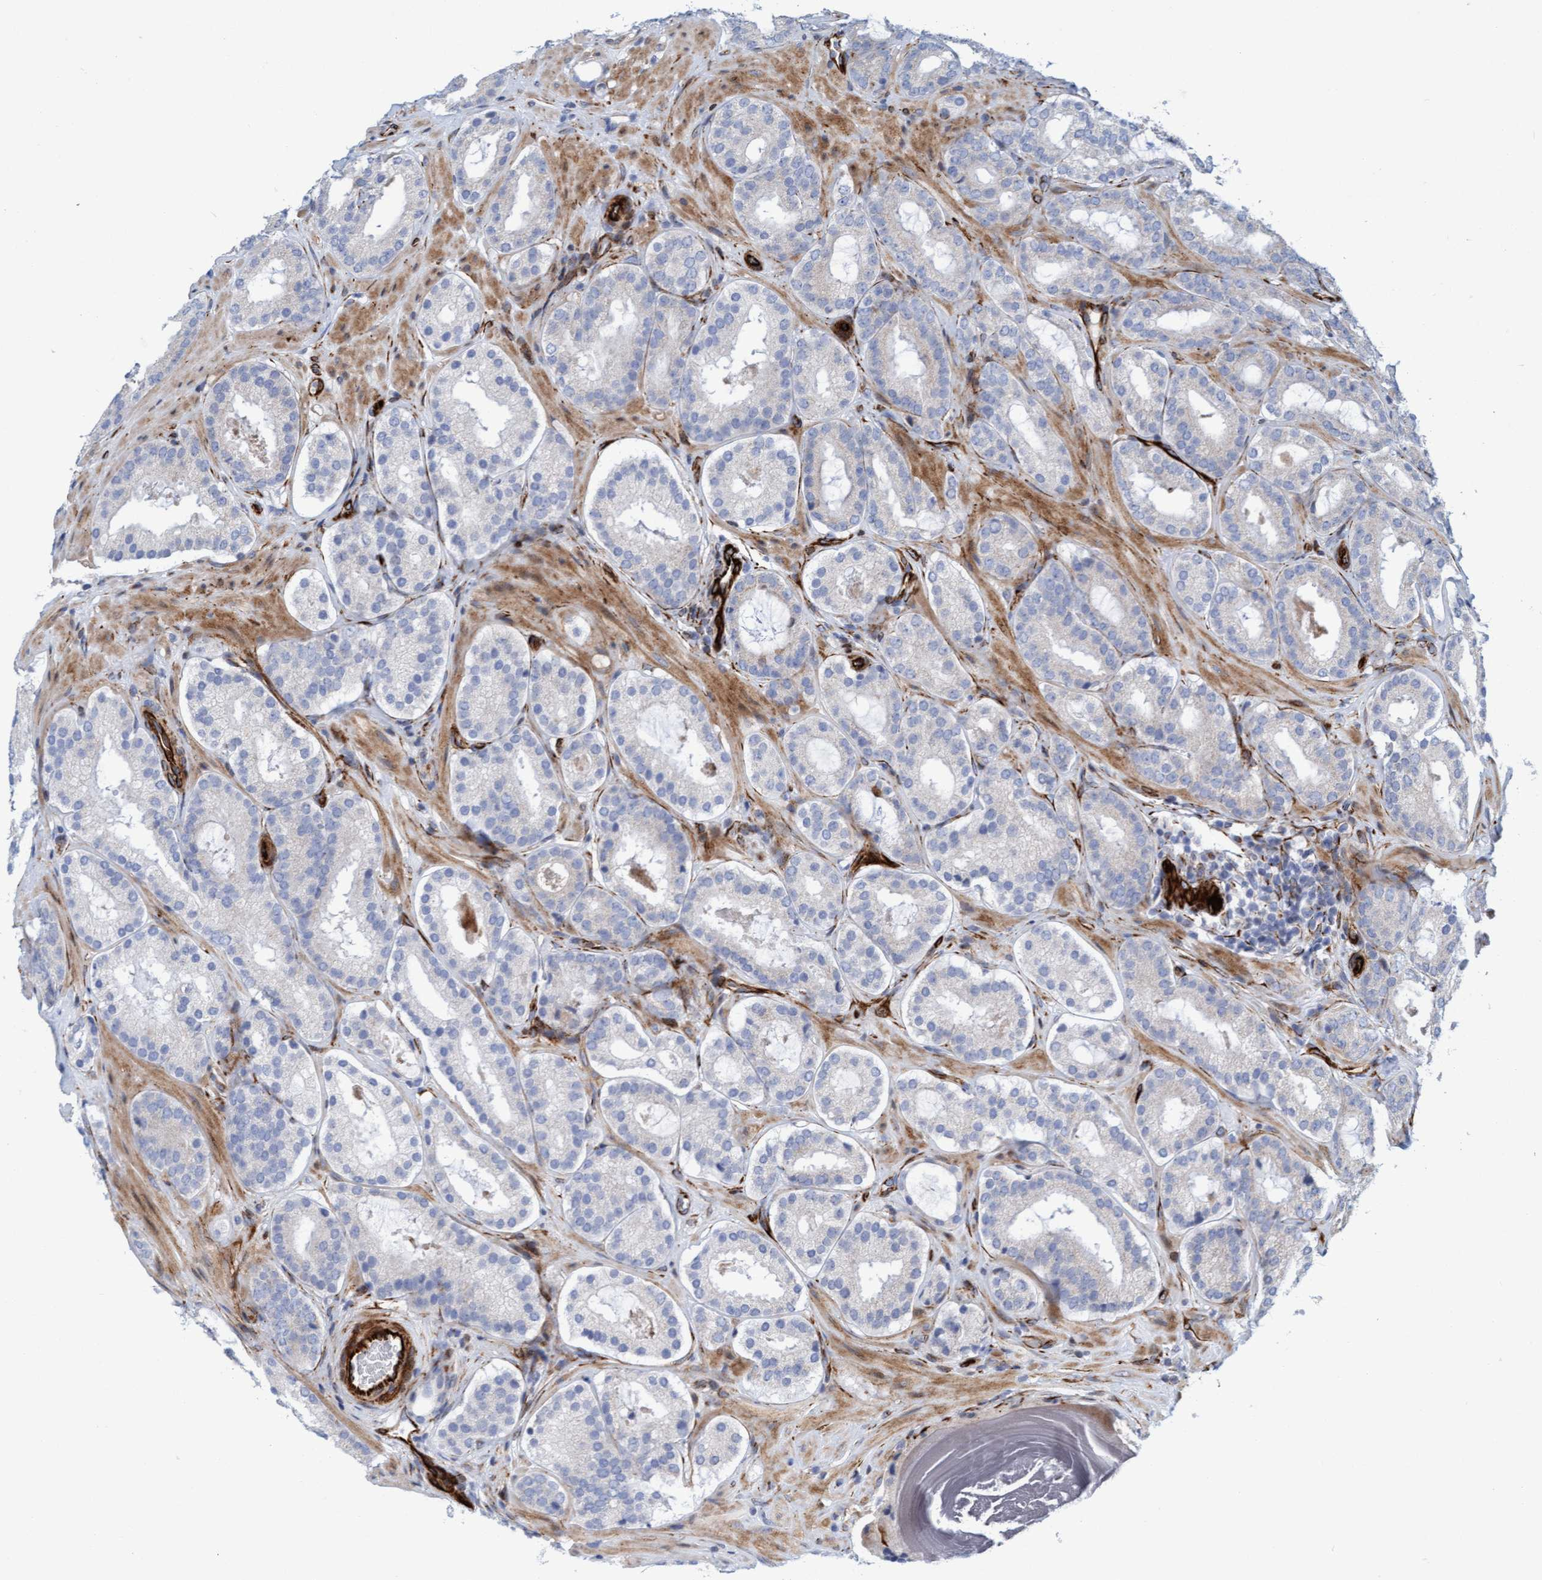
{"staining": {"intensity": "negative", "quantity": "none", "location": "none"}, "tissue": "prostate cancer", "cell_type": "Tumor cells", "image_type": "cancer", "snomed": [{"axis": "morphology", "description": "Adenocarcinoma, Low grade"}, {"axis": "topography", "description": "Prostate"}], "caption": "This is an immunohistochemistry histopathology image of adenocarcinoma (low-grade) (prostate). There is no expression in tumor cells.", "gene": "POLG2", "patient": {"sex": "male", "age": 69}}